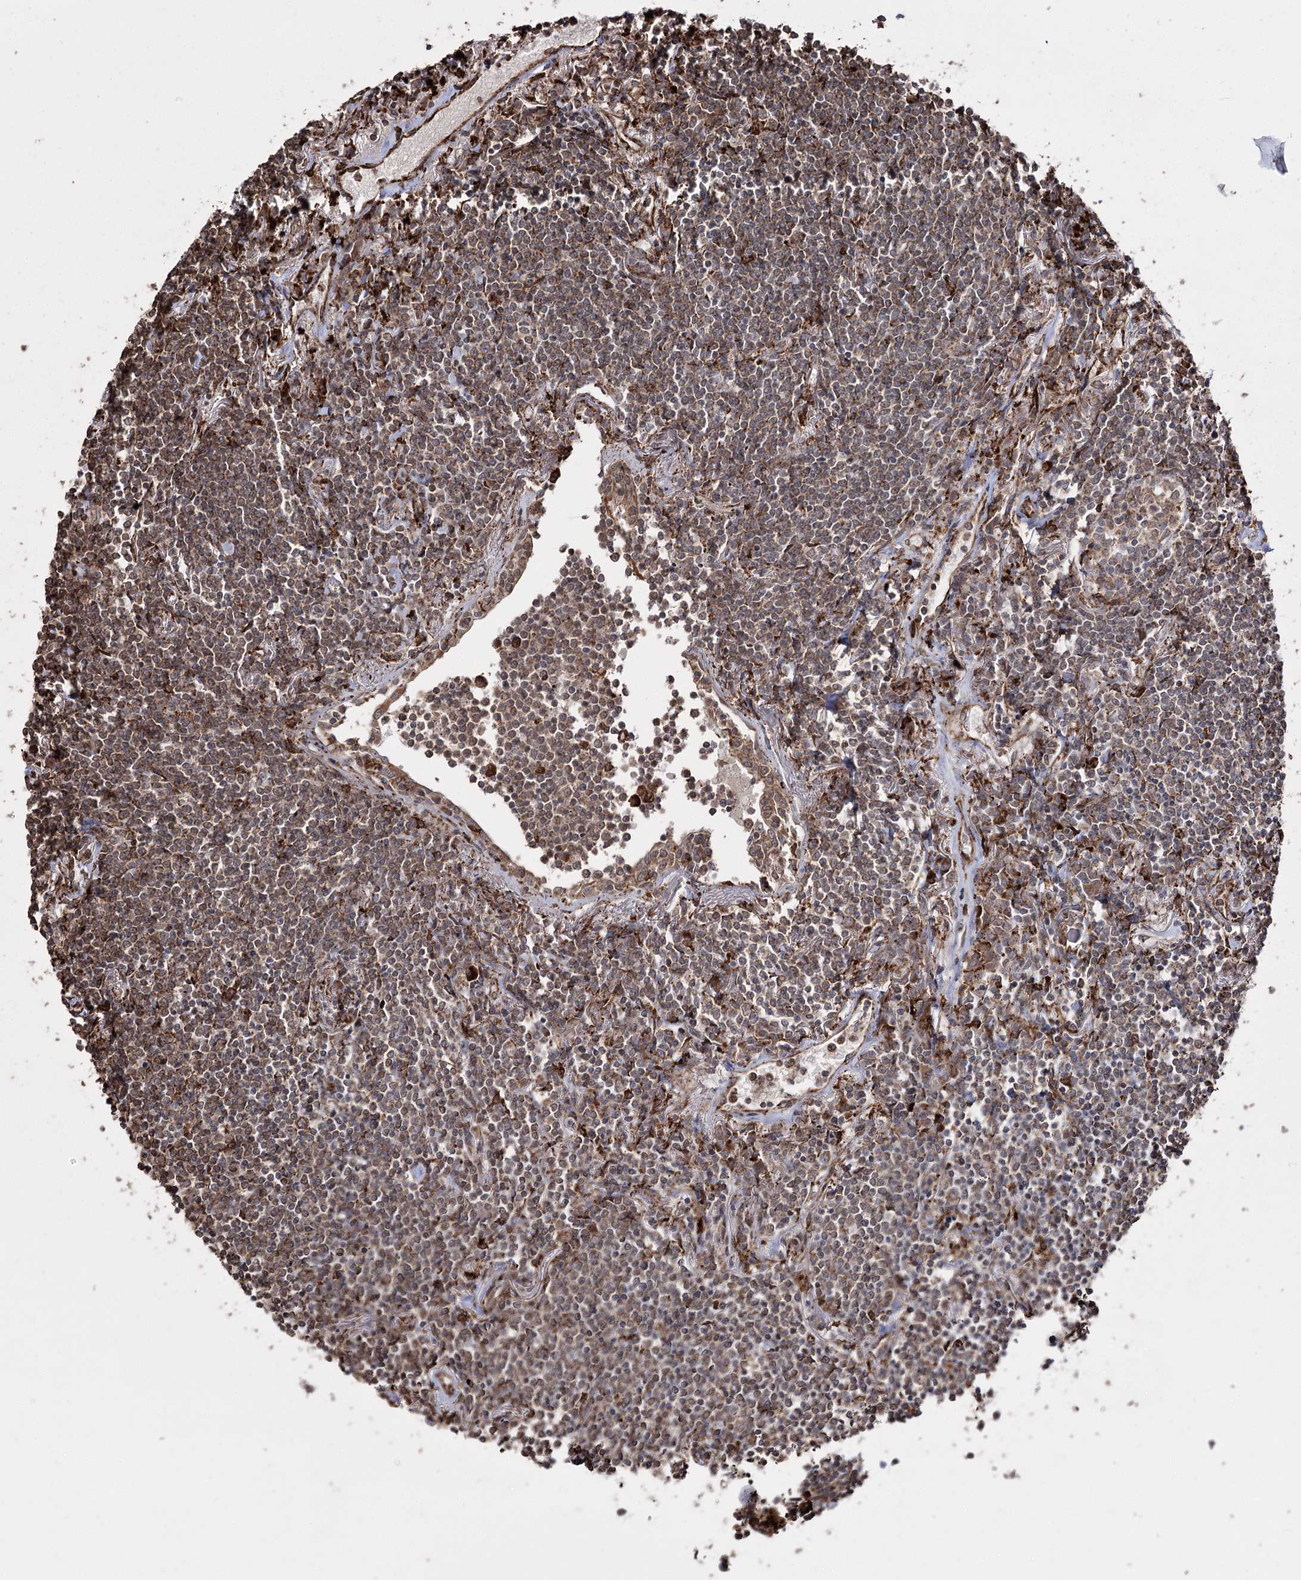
{"staining": {"intensity": "weak", "quantity": ">75%", "location": "cytoplasmic/membranous"}, "tissue": "lymphoma", "cell_type": "Tumor cells", "image_type": "cancer", "snomed": [{"axis": "morphology", "description": "Malignant lymphoma, non-Hodgkin's type, Low grade"}, {"axis": "topography", "description": "Lung"}], "caption": "Tumor cells exhibit low levels of weak cytoplasmic/membranous staining in approximately >75% of cells in lymphoma. (Brightfield microscopy of DAB IHC at high magnification).", "gene": "FANCL", "patient": {"sex": "female", "age": 71}}